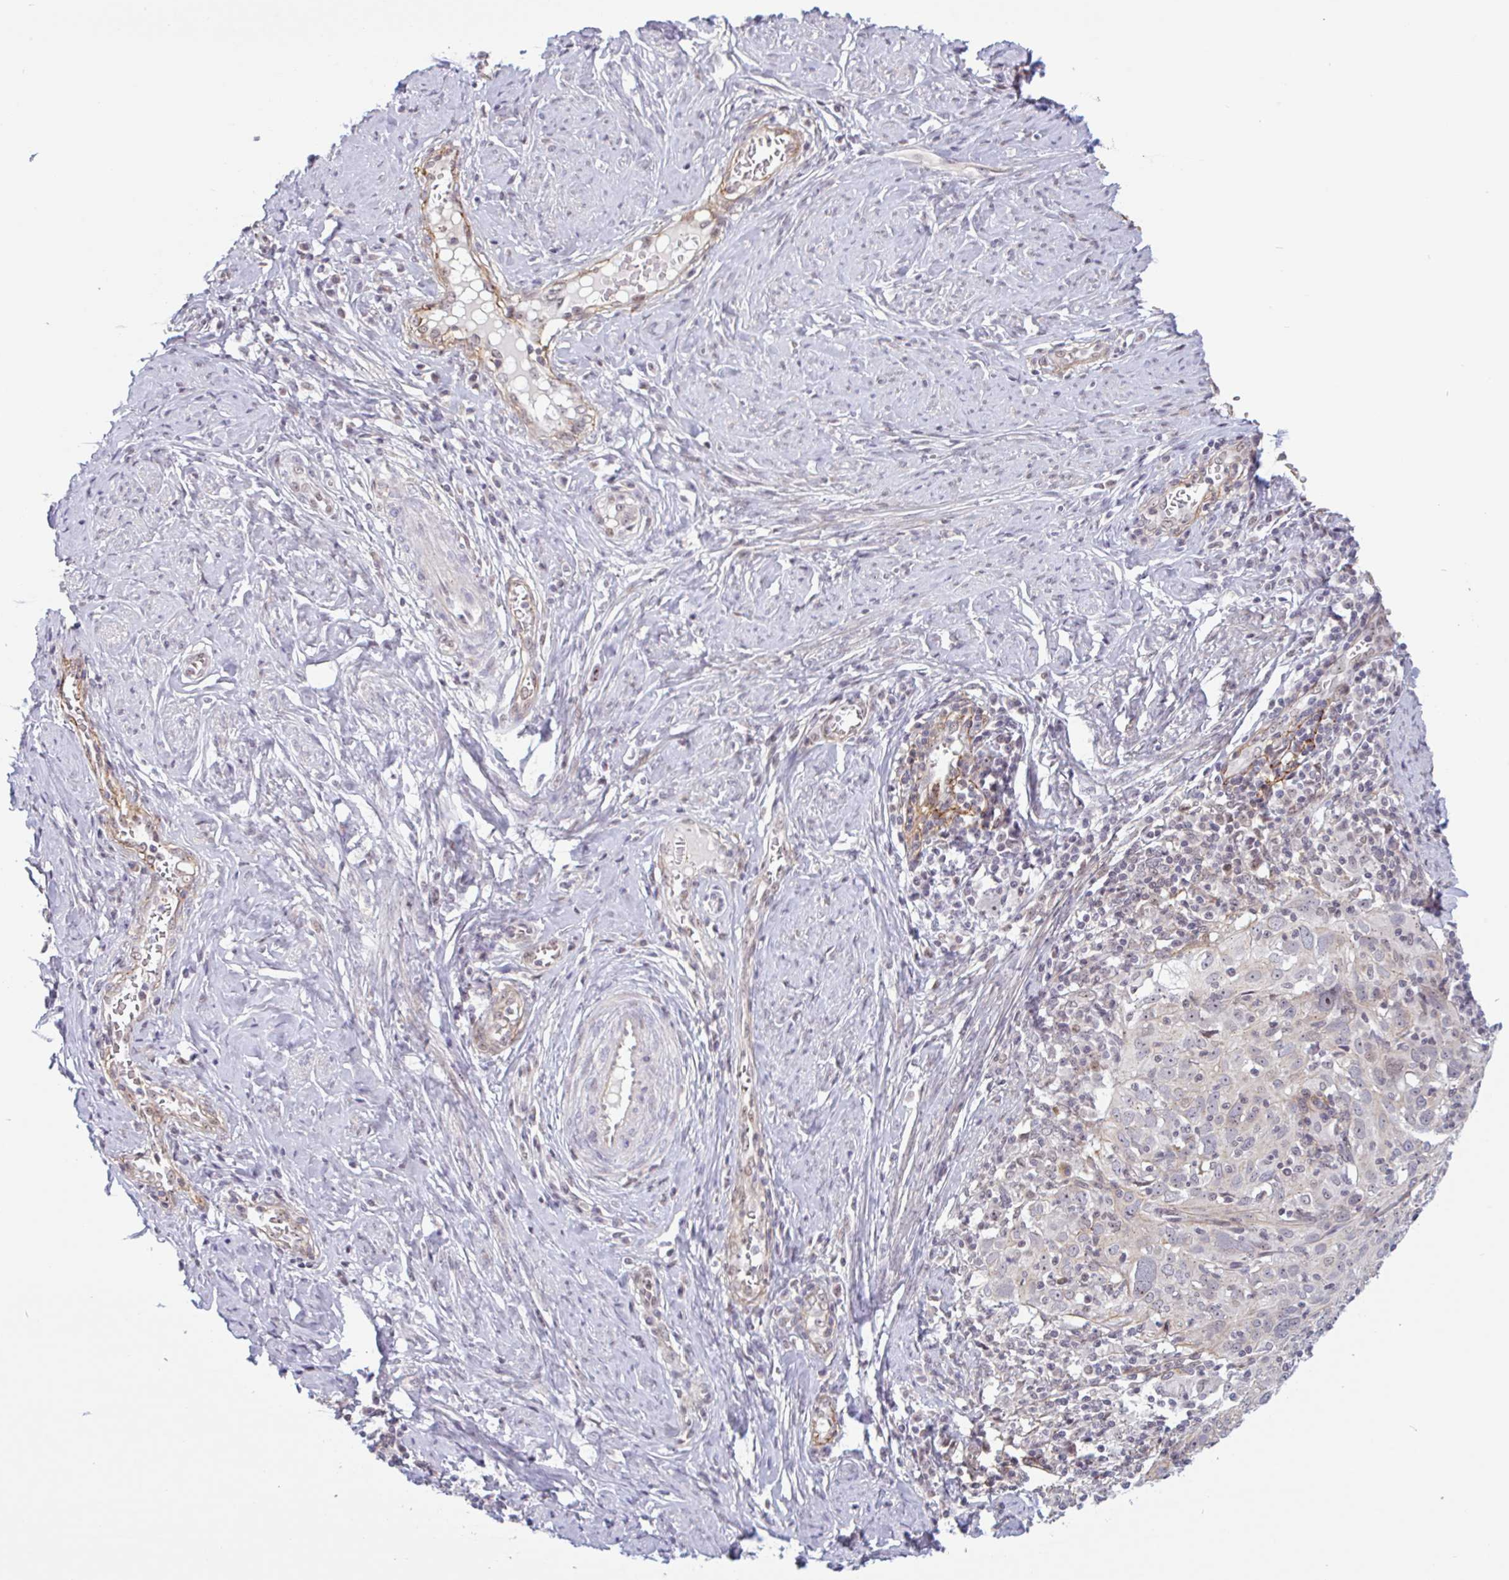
{"staining": {"intensity": "negative", "quantity": "none", "location": "none"}, "tissue": "cervical cancer", "cell_type": "Tumor cells", "image_type": "cancer", "snomed": [{"axis": "morphology", "description": "Normal tissue, NOS"}, {"axis": "morphology", "description": "Squamous cell carcinoma, NOS"}, {"axis": "topography", "description": "Cervix"}], "caption": "Immunohistochemical staining of cervical squamous cell carcinoma demonstrates no significant staining in tumor cells.", "gene": "TMEM119", "patient": {"sex": "female", "age": 31}}